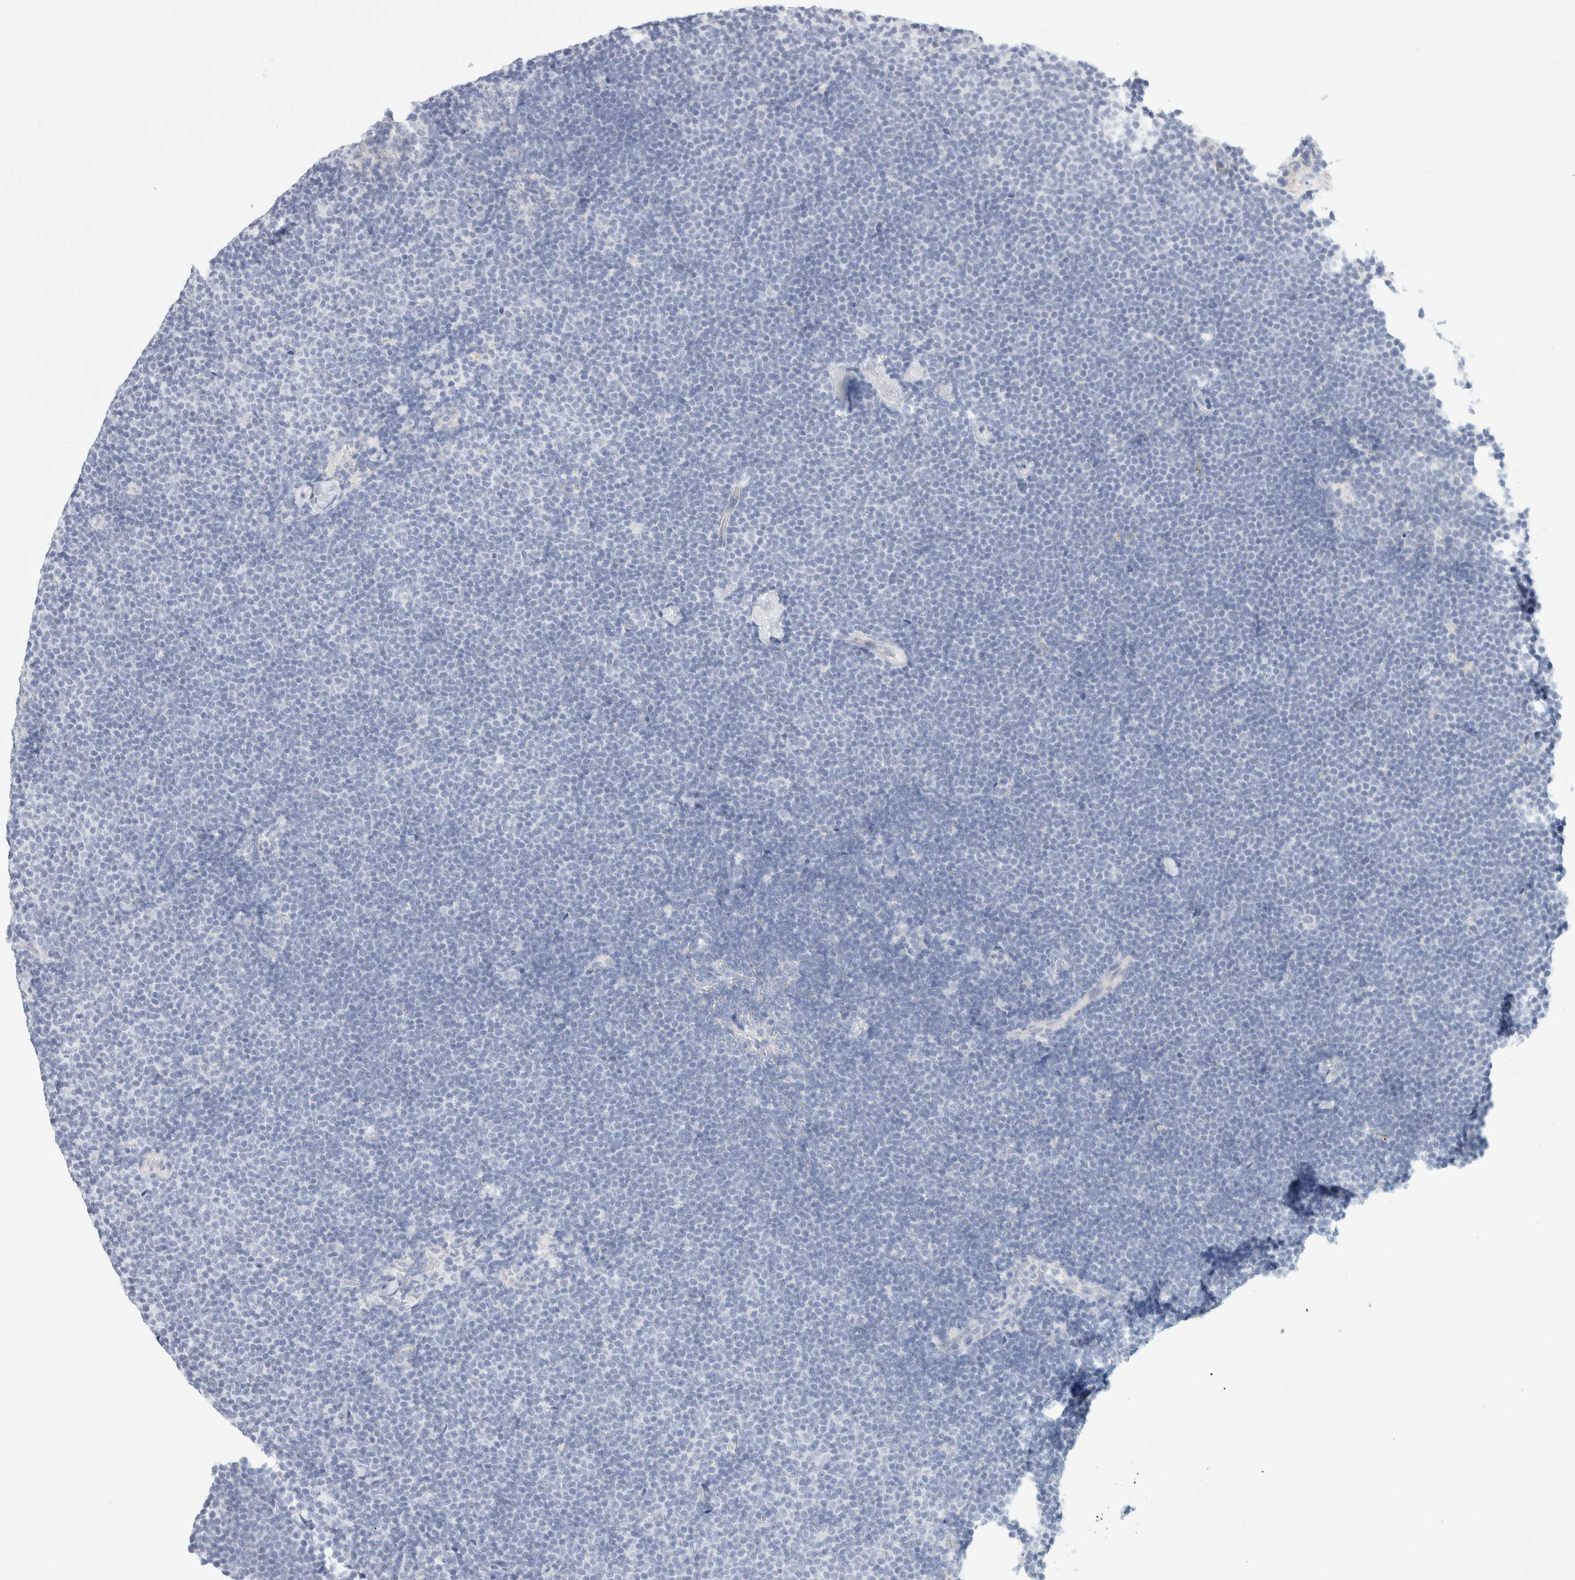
{"staining": {"intensity": "negative", "quantity": "none", "location": "none"}, "tissue": "lymphoma", "cell_type": "Tumor cells", "image_type": "cancer", "snomed": [{"axis": "morphology", "description": "Malignant lymphoma, non-Hodgkin's type, Low grade"}, {"axis": "topography", "description": "Lymph node"}], "caption": "Tumor cells are negative for protein expression in human lymphoma.", "gene": "RTN4", "patient": {"sex": "female", "age": 53}}